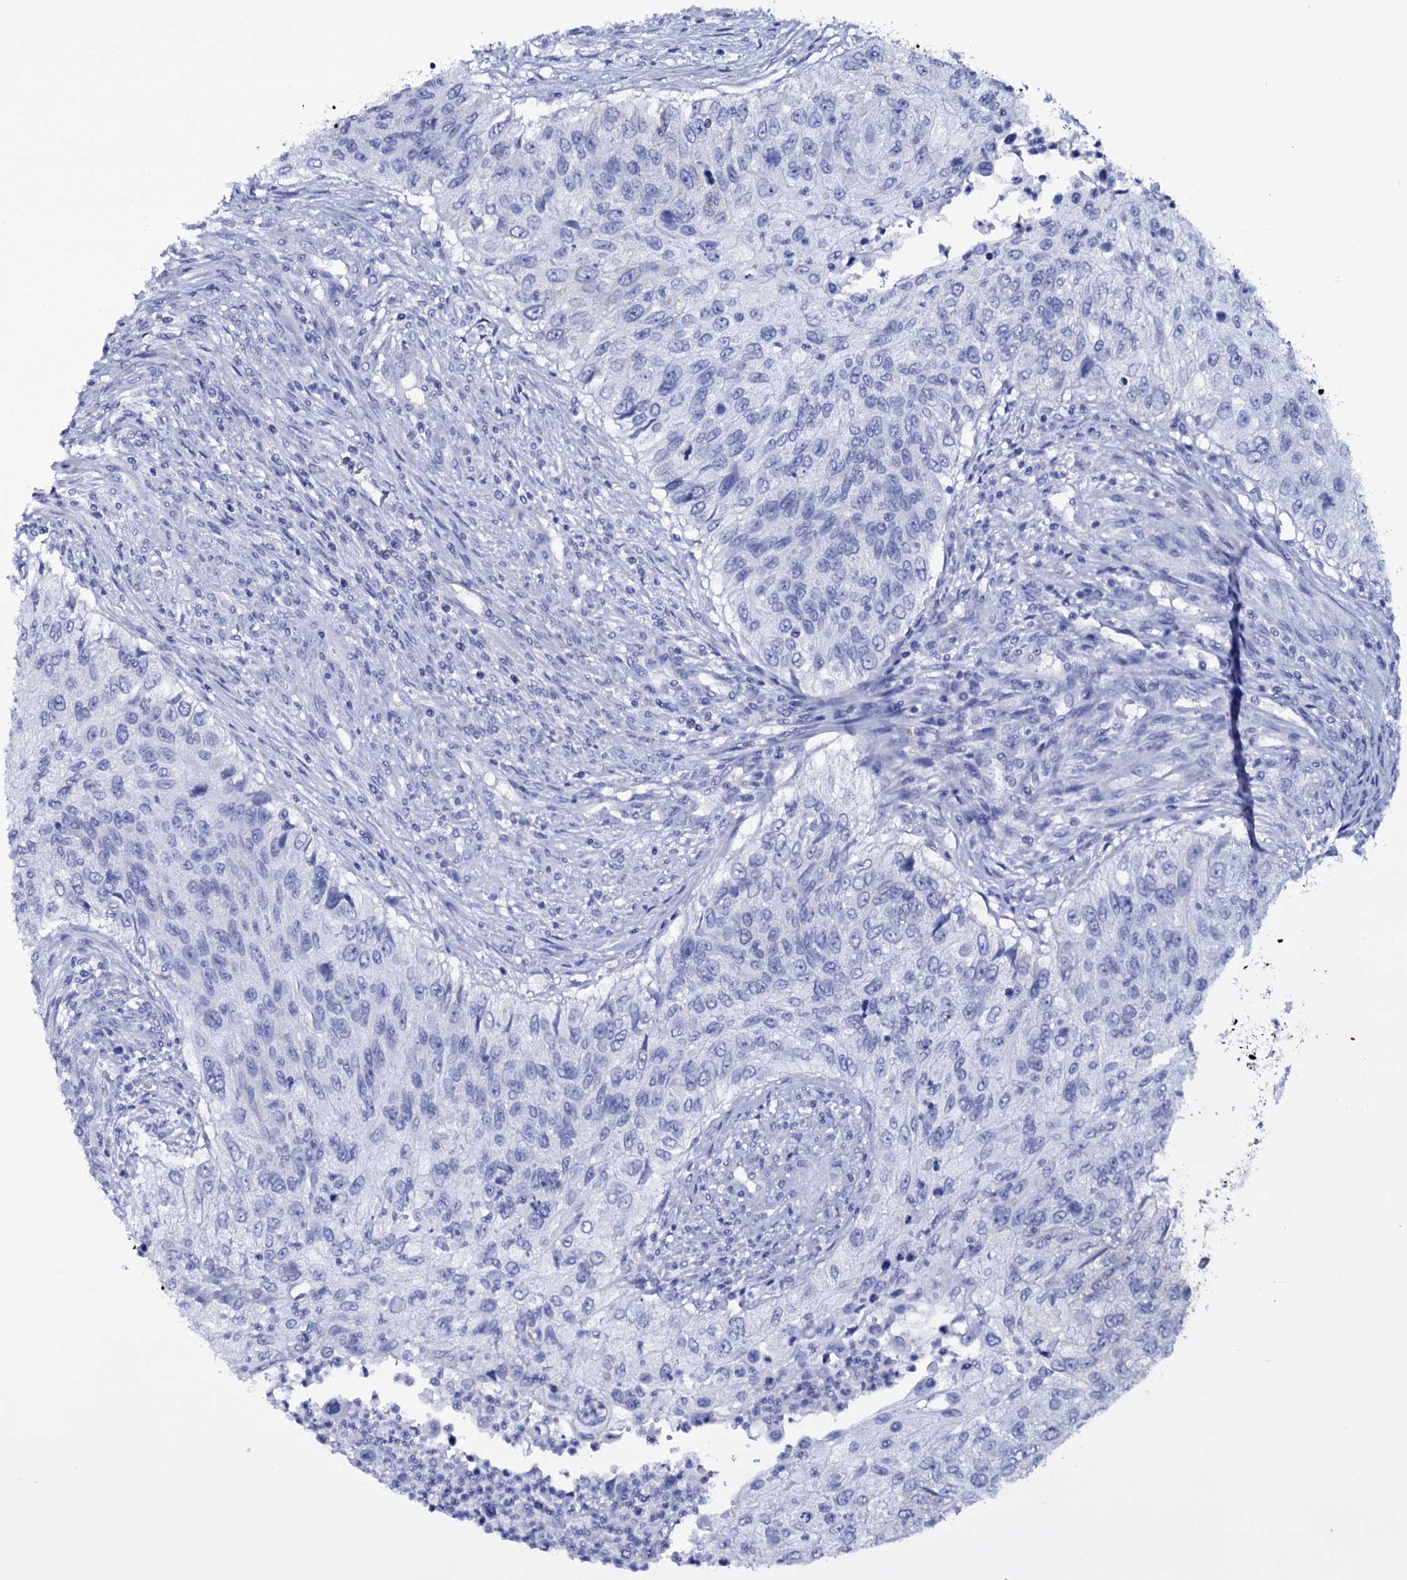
{"staining": {"intensity": "negative", "quantity": "none", "location": "none"}, "tissue": "urothelial cancer", "cell_type": "Tumor cells", "image_type": "cancer", "snomed": [{"axis": "morphology", "description": "Urothelial carcinoma, High grade"}, {"axis": "topography", "description": "Urinary bladder"}], "caption": "This is an immunohistochemistry photomicrograph of urothelial cancer. There is no staining in tumor cells.", "gene": "ITPRID2", "patient": {"sex": "female", "age": 60}}